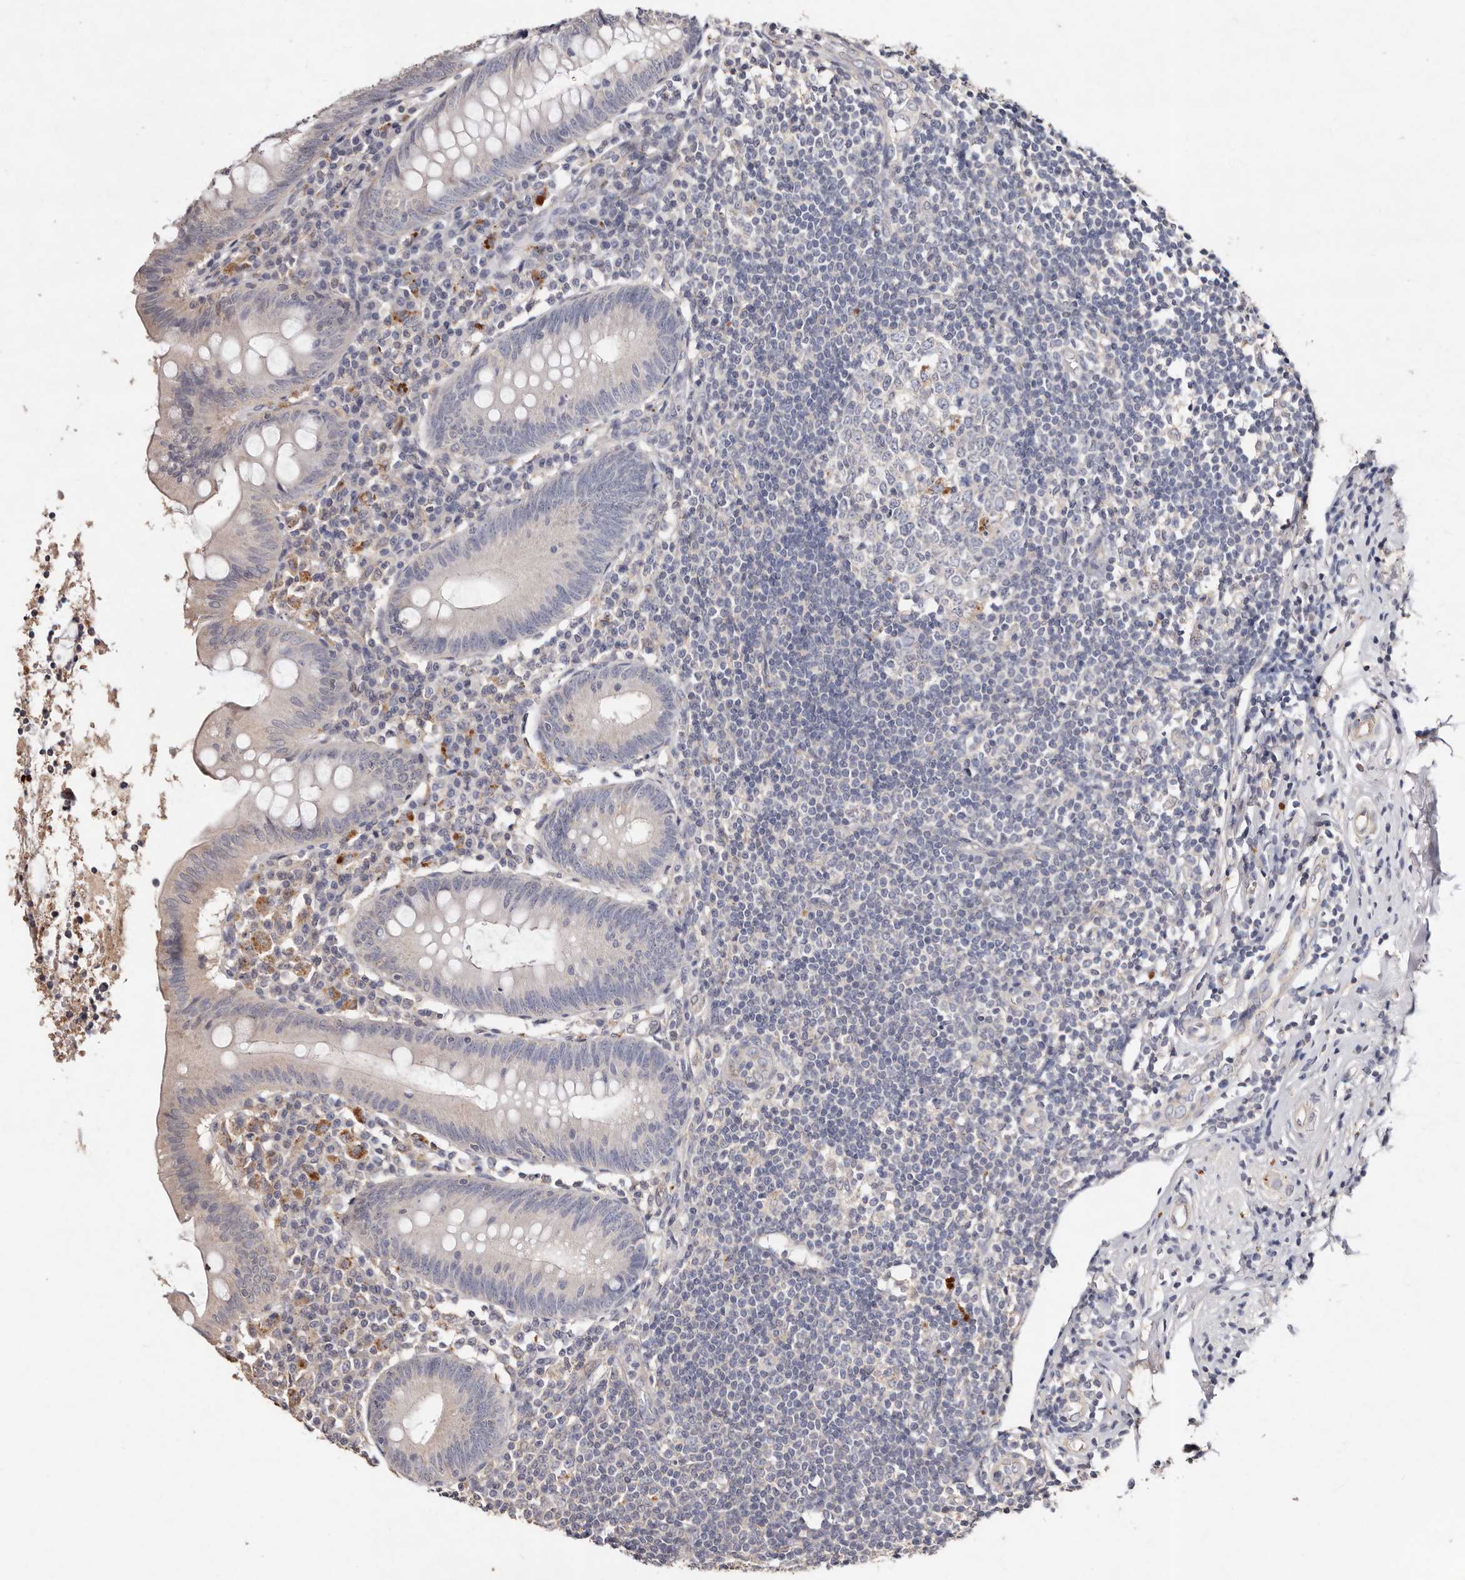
{"staining": {"intensity": "negative", "quantity": "none", "location": "none"}, "tissue": "appendix", "cell_type": "Glandular cells", "image_type": "normal", "snomed": [{"axis": "morphology", "description": "Normal tissue, NOS"}, {"axis": "topography", "description": "Appendix"}], "caption": "Human appendix stained for a protein using immunohistochemistry shows no expression in glandular cells.", "gene": "THBS3", "patient": {"sex": "female", "age": 54}}